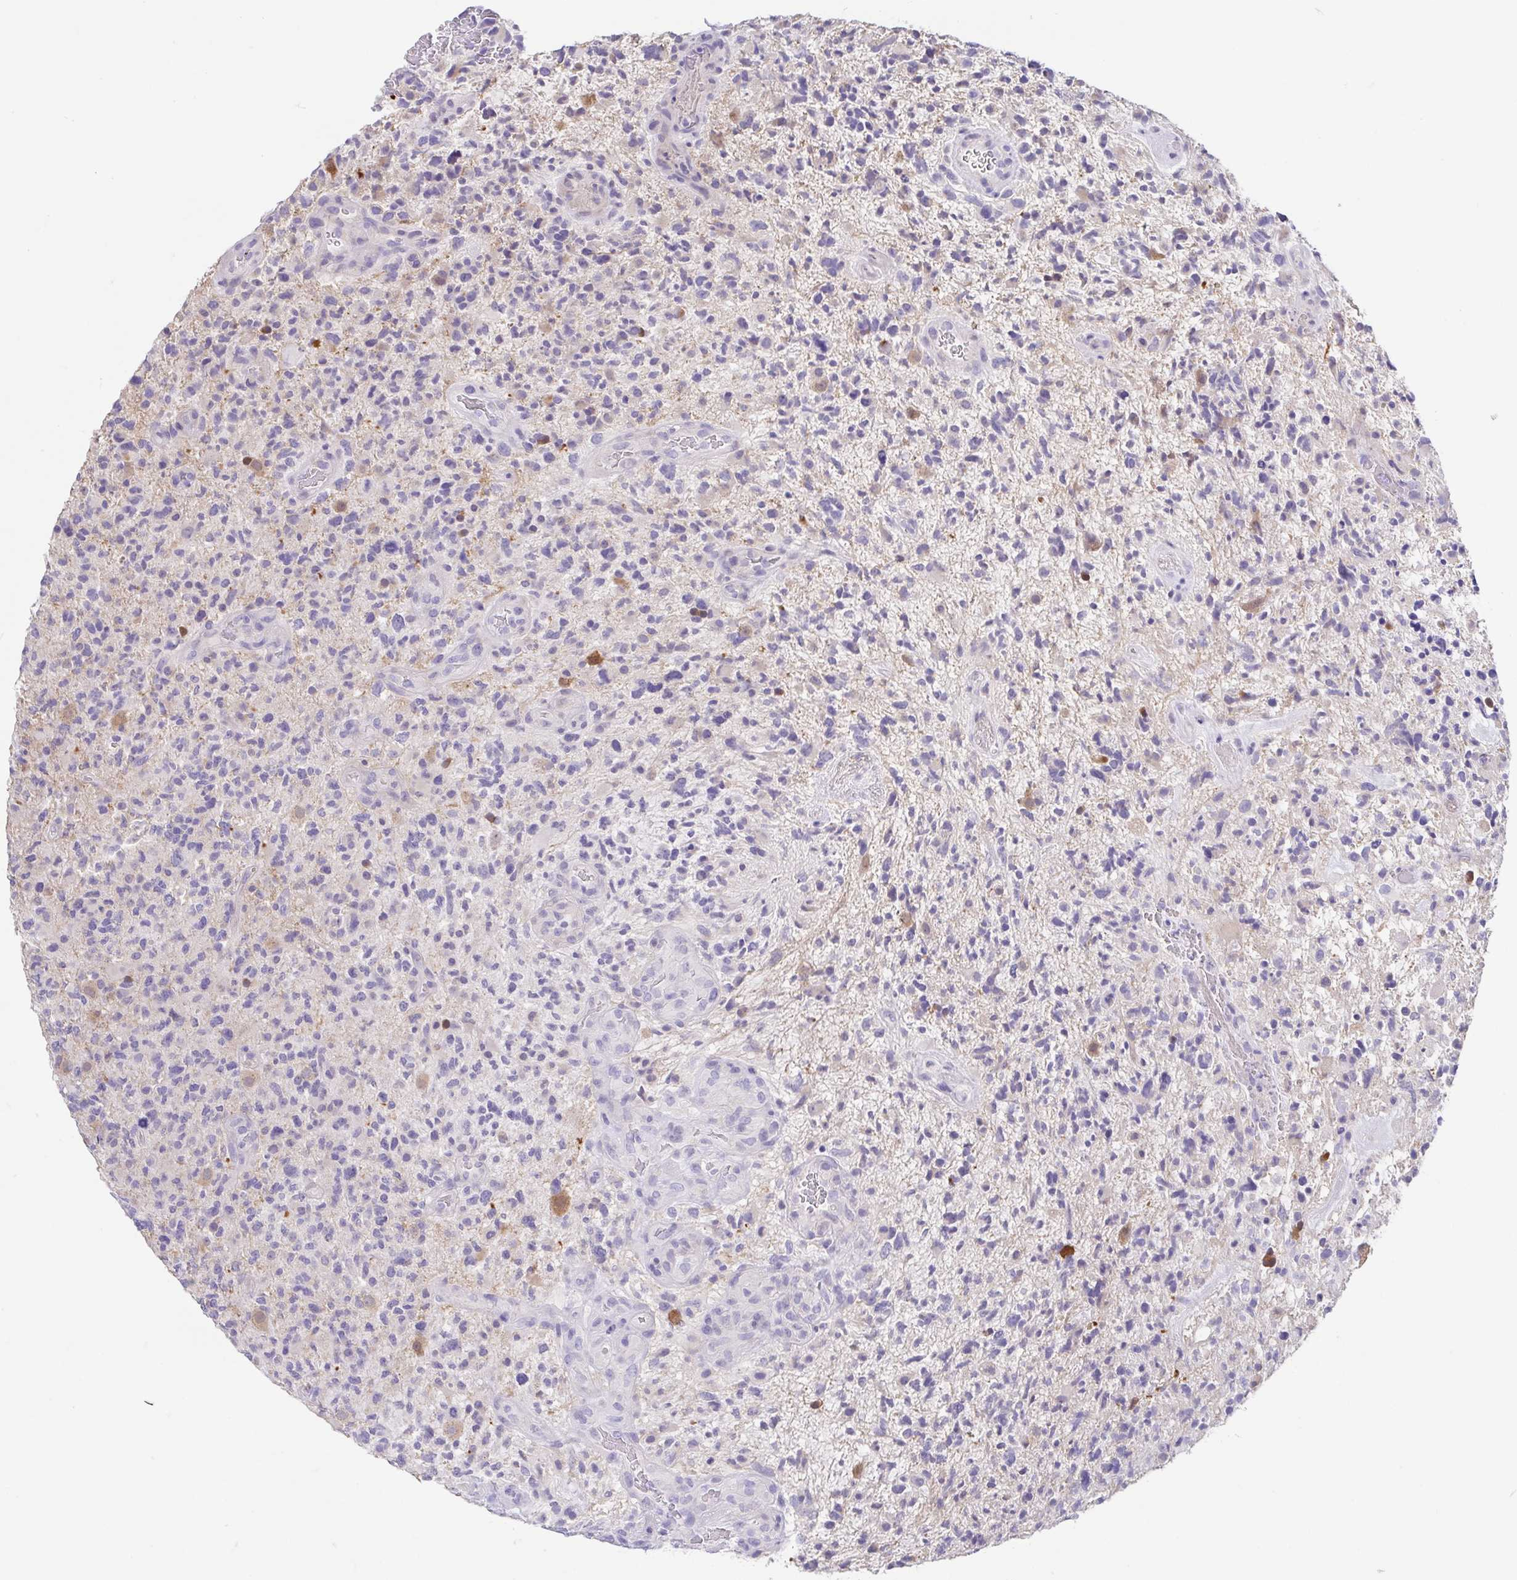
{"staining": {"intensity": "negative", "quantity": "none", "location": "none"}, "tissue": "glioma", "cell_type": "Tumor cells", "image_type": "cancer", "snomed": [{"axis": "morphology", "description": "Glioma, malignant, High grade"}, {"axis": "topography", "description": "Brain"}], "caption": "The micrograph exhibits no staining of tumor cells in malignant glioma (high-grade). (Stains: DAB (3,3'-diaminobenzidine) immunohistochemistry (IHC) with hematoxylin counter stain, Microscopy: brightfield microscopy at high magnification).", "gene": "FABP3", "patient": {"sex": "female", "age": 71}}